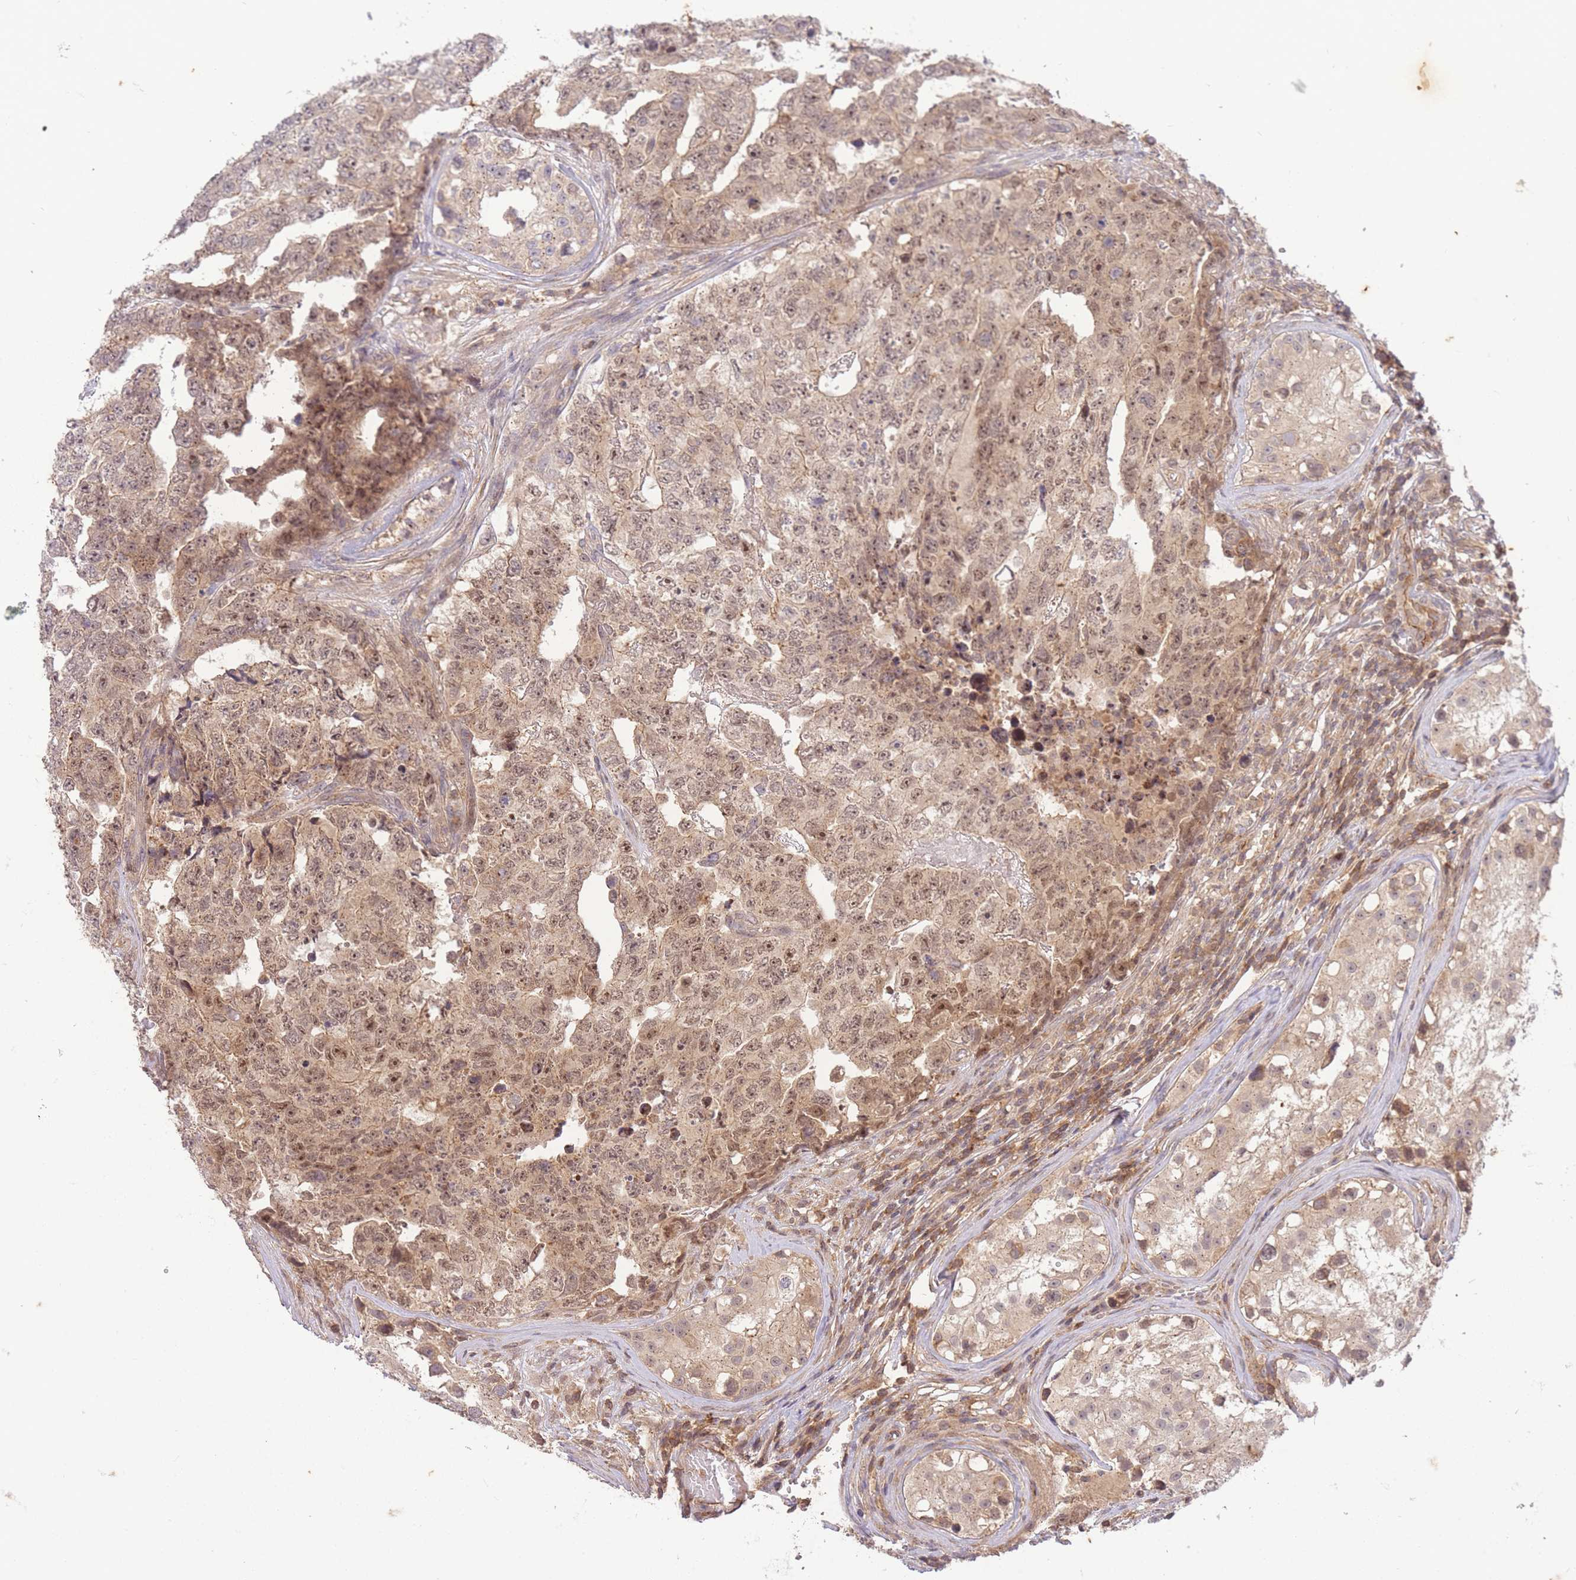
{"staining": {"intensity": "moderate", "quantity": ">75%", "location": "cytoplasmic/membranous,nuclear"}, "tissue": "testis cancer", "cell_type": "Tumor cells", "image_type": "cancer", "snomed": [{"axis": "morphology", "description": "Carcinoma, Embryonal, NOS"}, {"axis": "topography", "description": "Testis"}], "caption": "High-magnification brightfield microscopy of testis cancer stained with DAB (3,3'-diaminobenzidine) (brown) and counterstained with hematoxylin (blue). tumor cells exhibit moderate cytoplasmic/membranous and nuclear staining is appreciated in about>75% of cells.", "gene": "ST8SIA4", "patient": {"sex": "male", "age": 25}}